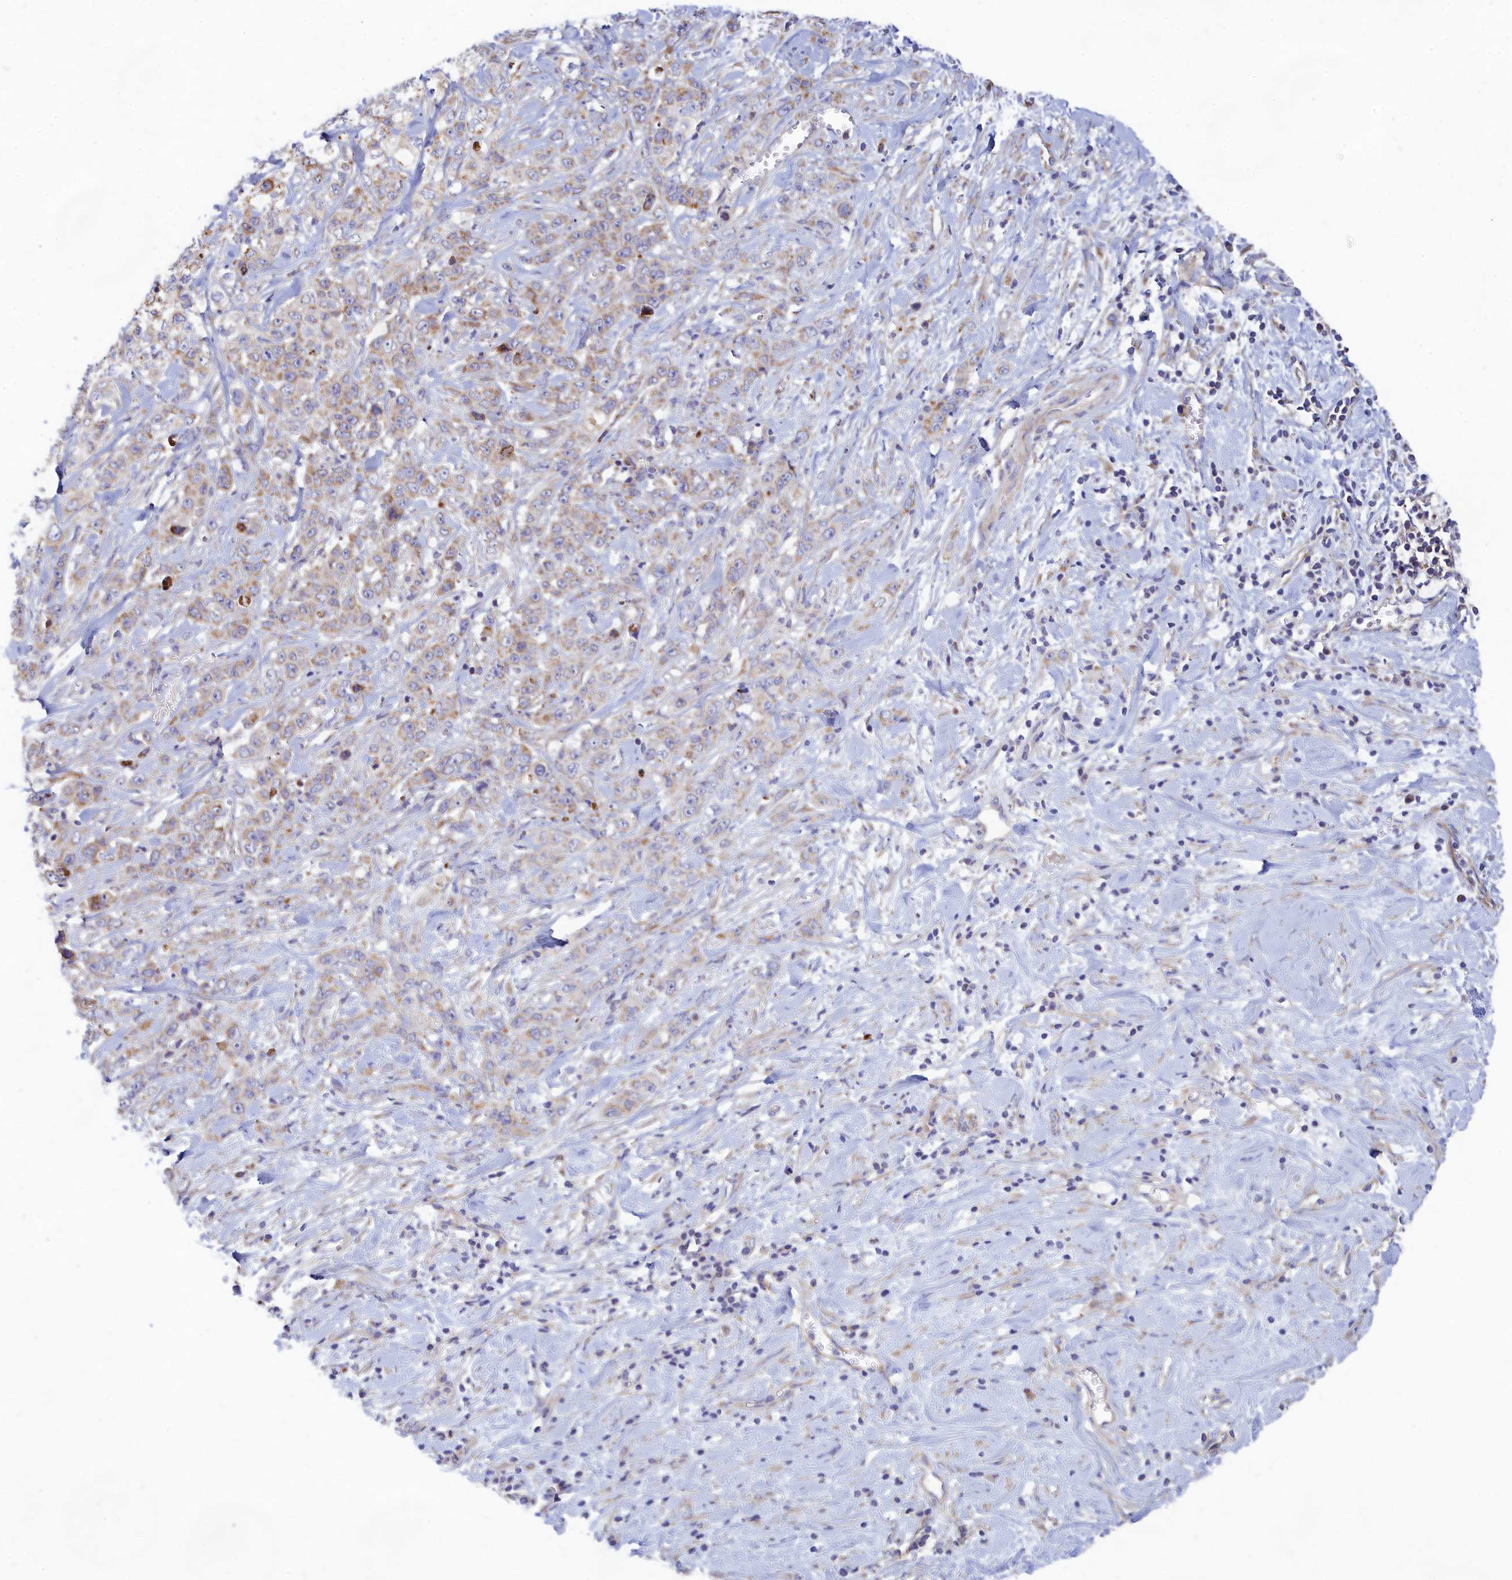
{"staining": {"intensity": "moderate", "quantity": "25%-75%", "location": "cytoplasmic/membranous"}, "tissue": "stomach cancer", "cell_type": "Tumor cells", "image_type": "cancer", "snomed": [{"axis": "morphology", "description": "Adenocarcinoma, NOS"}, {"axis": "topography", "description": "Stomach, upper"}], "caption": "Approximately 25%-75% of tumor cells in stomach adenocarcinoma exhibit moderate cytoplasmic/membranous protein staining as visualized by brown immunohistochemical staining.", "gene": "TMEM30B", "patient": {"sex": "male", "age": 62}}